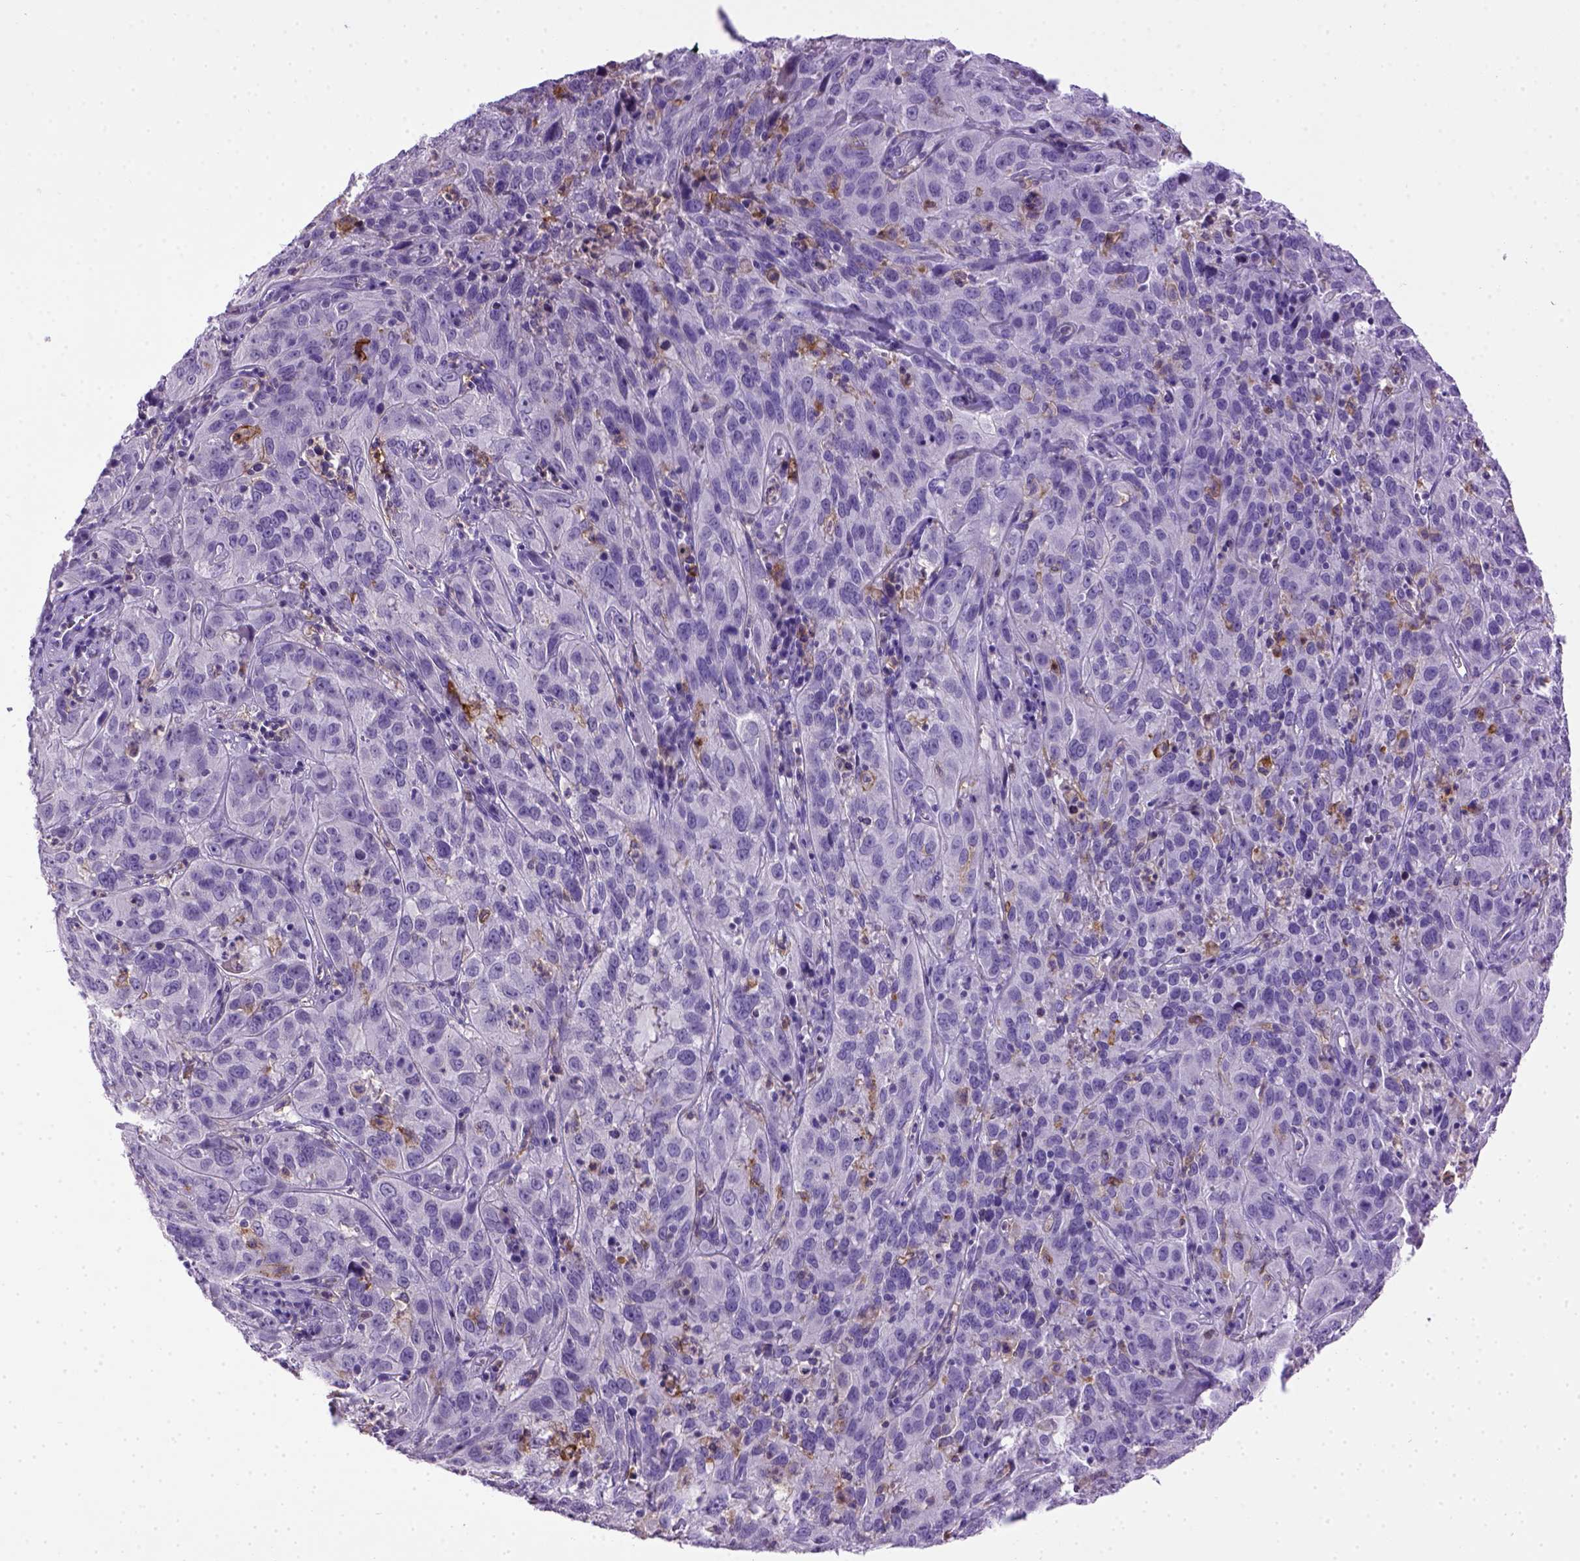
{"staining": {"intensity": "negative", "quantity": "none", "location": "none"}, "tissue": "cervical cancer", "cell_type": "Tumor cells", "image_type": "cancer", "snomed": [{"axis": "morphology", "description": "Squamous cell carcinoma, NOS"}, {"axis": "topography", "description": "Cervix"}], "caption": "Immunohistochemistry of human squamous cell carcinoma (cervical) displays no positivity in tumor cells.", "gene": "ITGAX", "patient": {"sex": "female", "age": 32}}